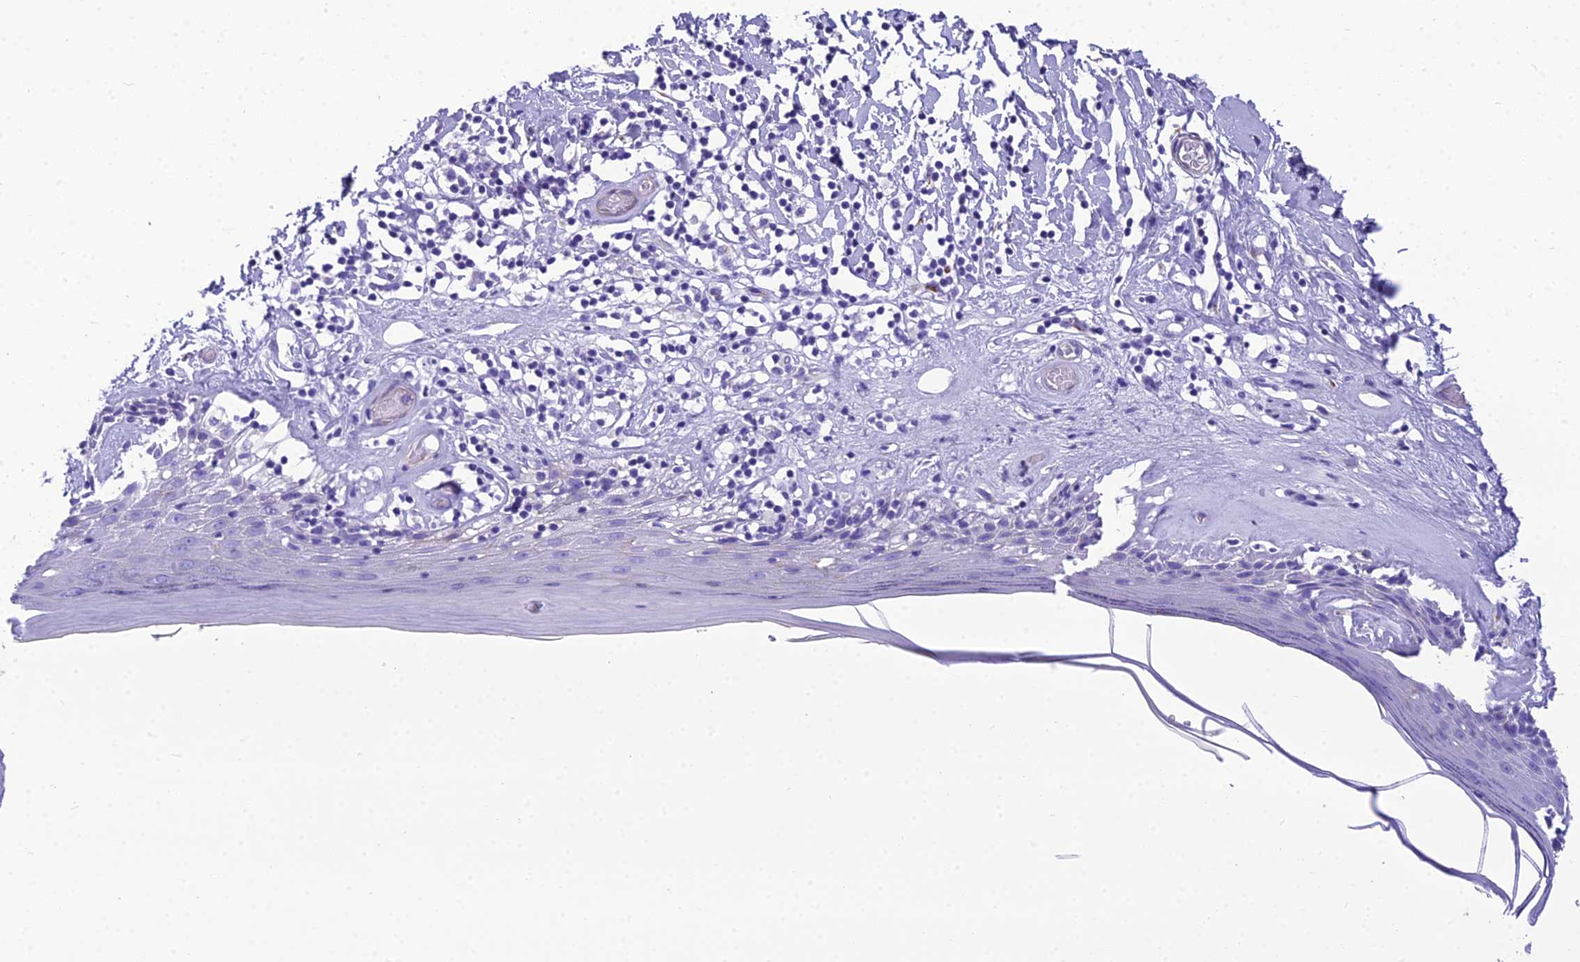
{"staining": {"intensity": "moderate", "quantity": "<25%", "location": "cytoplasmic/membranous"}, "tissue": "skin", "cell_type": "Epidermal cells", "image_type": "normal", "snomed": [{"axis": "morphology", "description": "Normal tissue, NOS"}, {"axis": "topography", "description": "Adipose tissue"}, {"axis": "topography", "description": "Vascular tissue"}, {"axis": "topography", "description": "Vulva"}, {"axis": "topography", "description": "Peripheral nerve tissue"}], "caption": "Moderate cytoplasmic/membranous expression is appreciated in approximately <25% of epidermal cells in benign skin.", "gene": "GFRA1", "patient": {"sex": "female", "age": 86}}